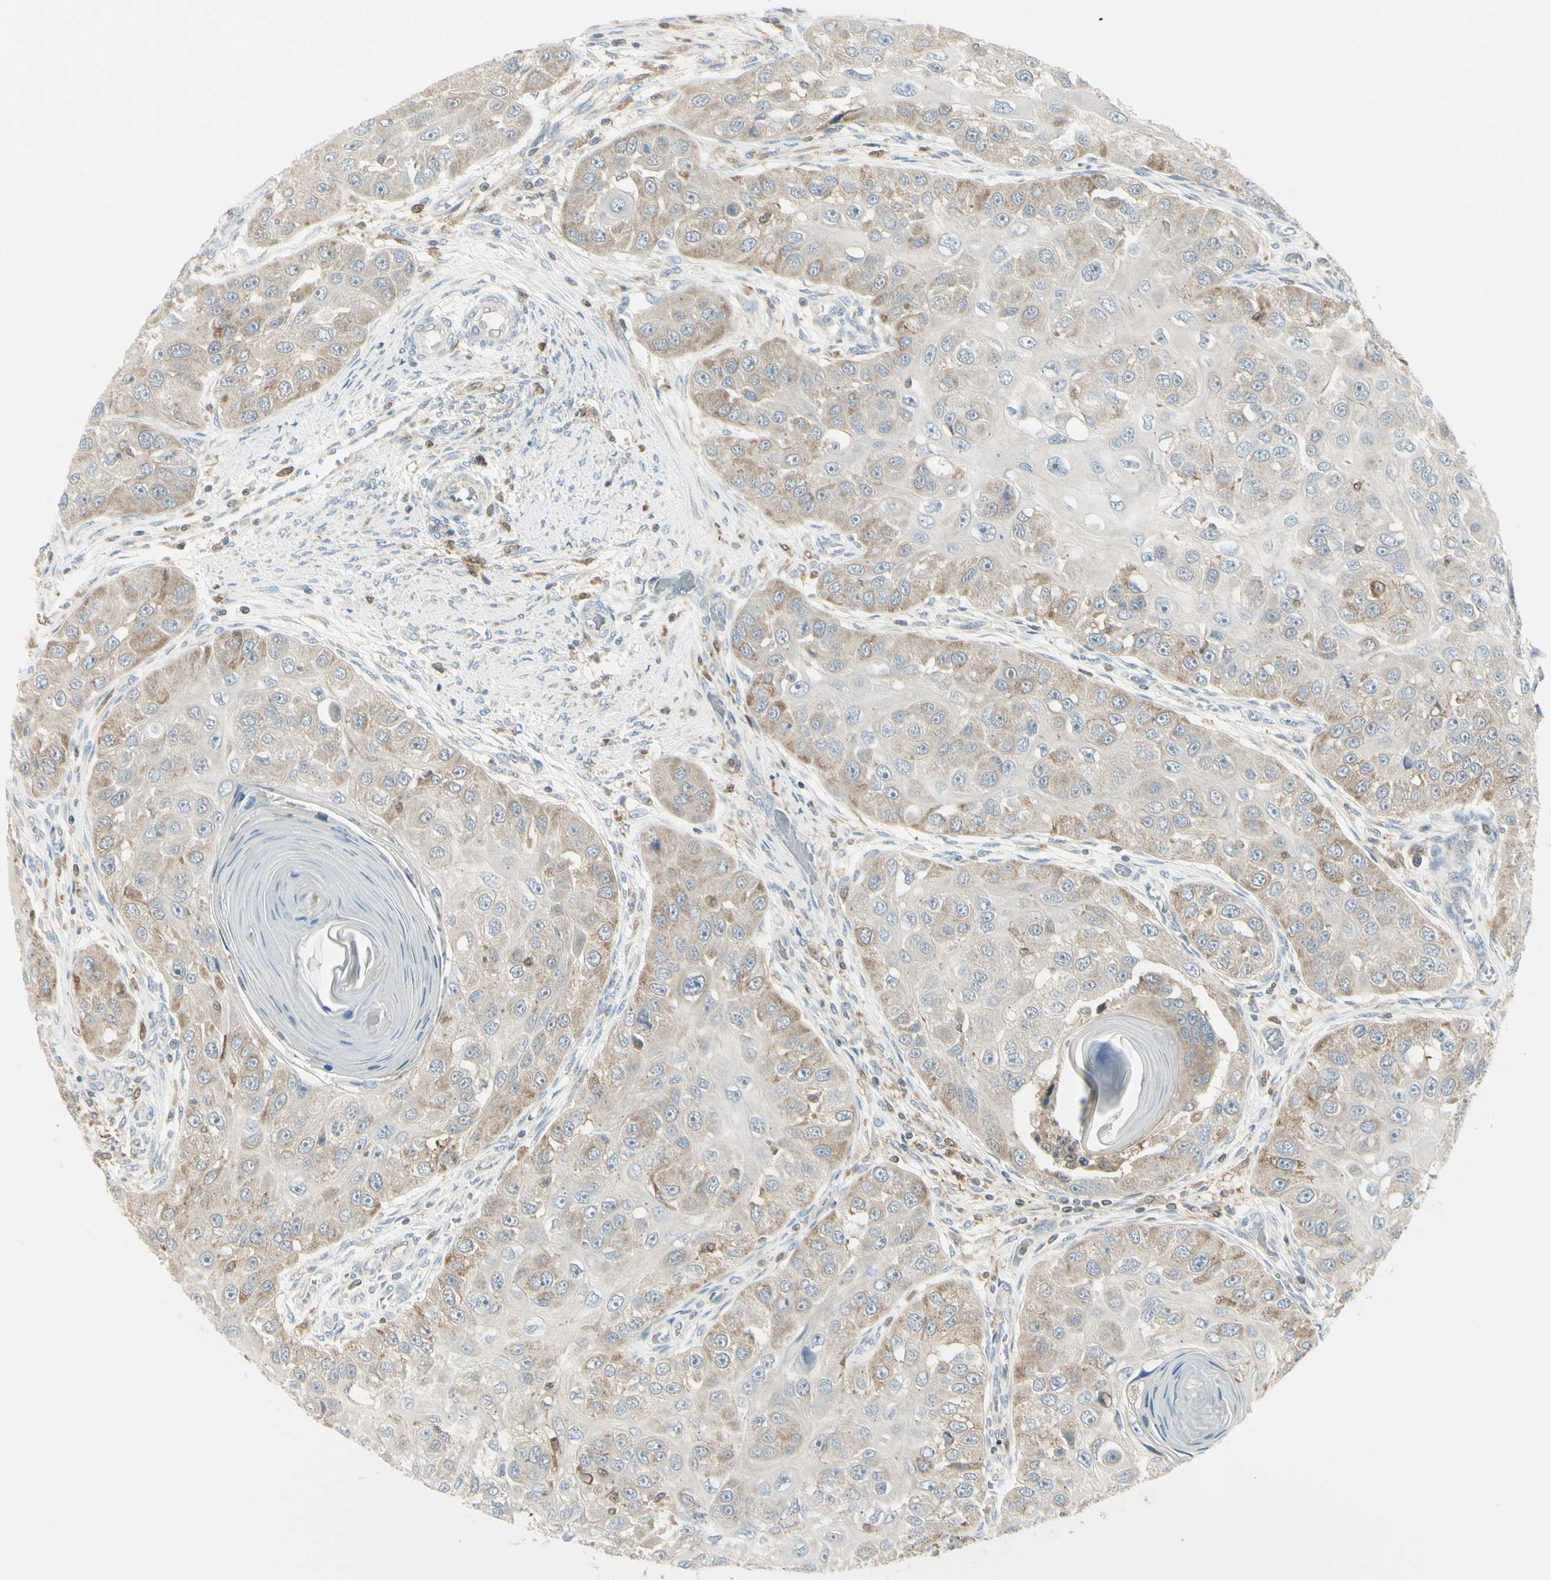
{"staining": {"intensity": "weak", "quantity": ">75%", "location": "cytoplasmic/membranous"}, "tissue": "head and neck cancer", "cell_type": "Tumor cells", "image_type": "cancer", "snomed": [{"axis": "morphology", "description": "Normal tissue, NOS"}, {"axis": "morphology", "description": "Squamous cell carcinoma, NOS"}, {"axis": "topography", "description": "Skeletal muscle"}, {"axis": "topography", "description": "Head-Neck"}], "caption": "Human head and neck cancer stained for a protein (brown) displays weak cytoplasmic/membranous positive staining in about >75% of tumor cells.", "gene": "CYRIB", "patient": {"sex": "male", "age": 51}}